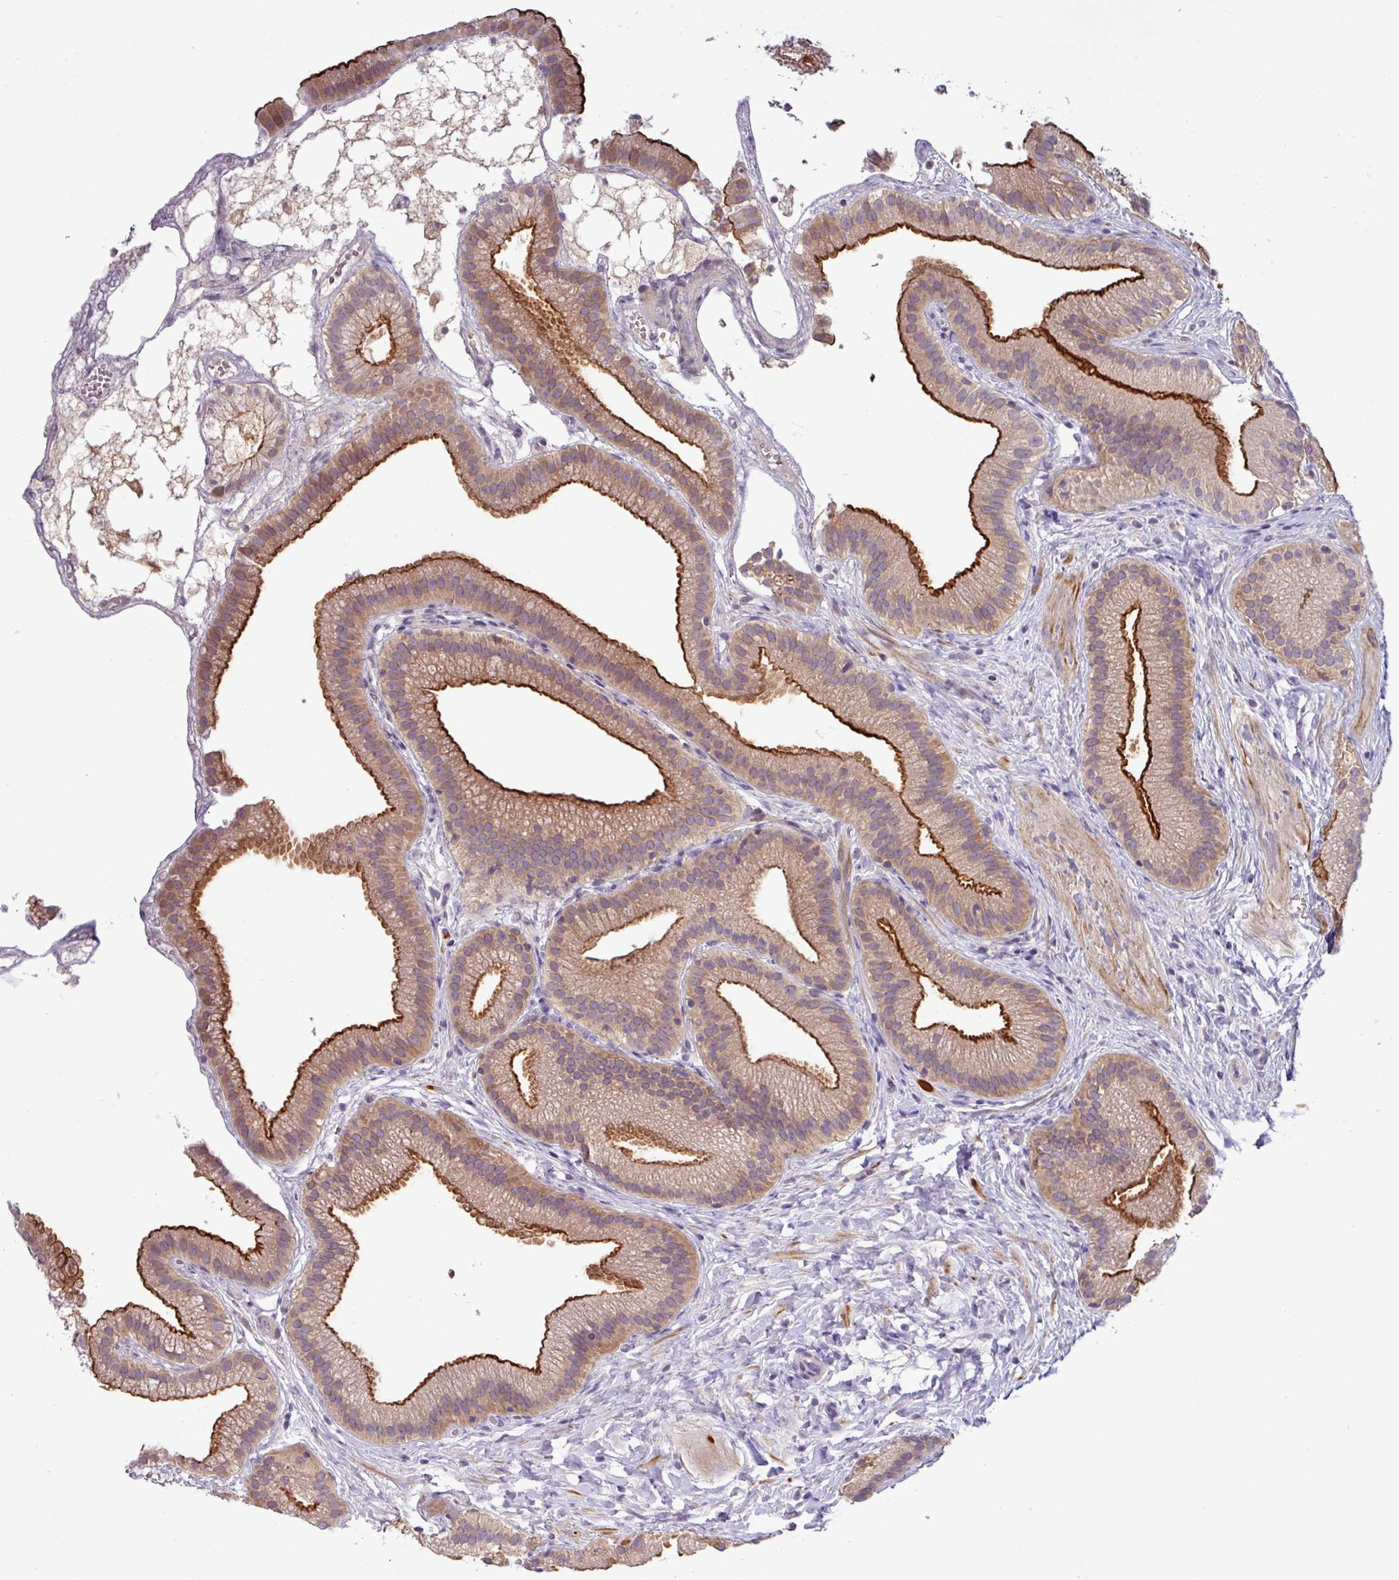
{"staining": {"intensity": "strong", "quantity": ">75%", "location": "cytoplasmic/membranous"}, "tissue": "gallbladder", "cell_type": "Glandular cells", "image_type": "normal", "snomed": [{"axis": "morphology", "description": "Normal tissue, NOS"}, {"axis": "topography", "description": "Gallbladder"}], "caption": "Immunohistochemistry of benign human gallbladder reveals high levels of strong cytoplasmic/membranous positivity in about >75% of glandular cells. (brown staining indicates protein expression, while blue staining denotes nuclei).", "gene": "TMEM62", "patient": {"sex": "female", "age": 63}}